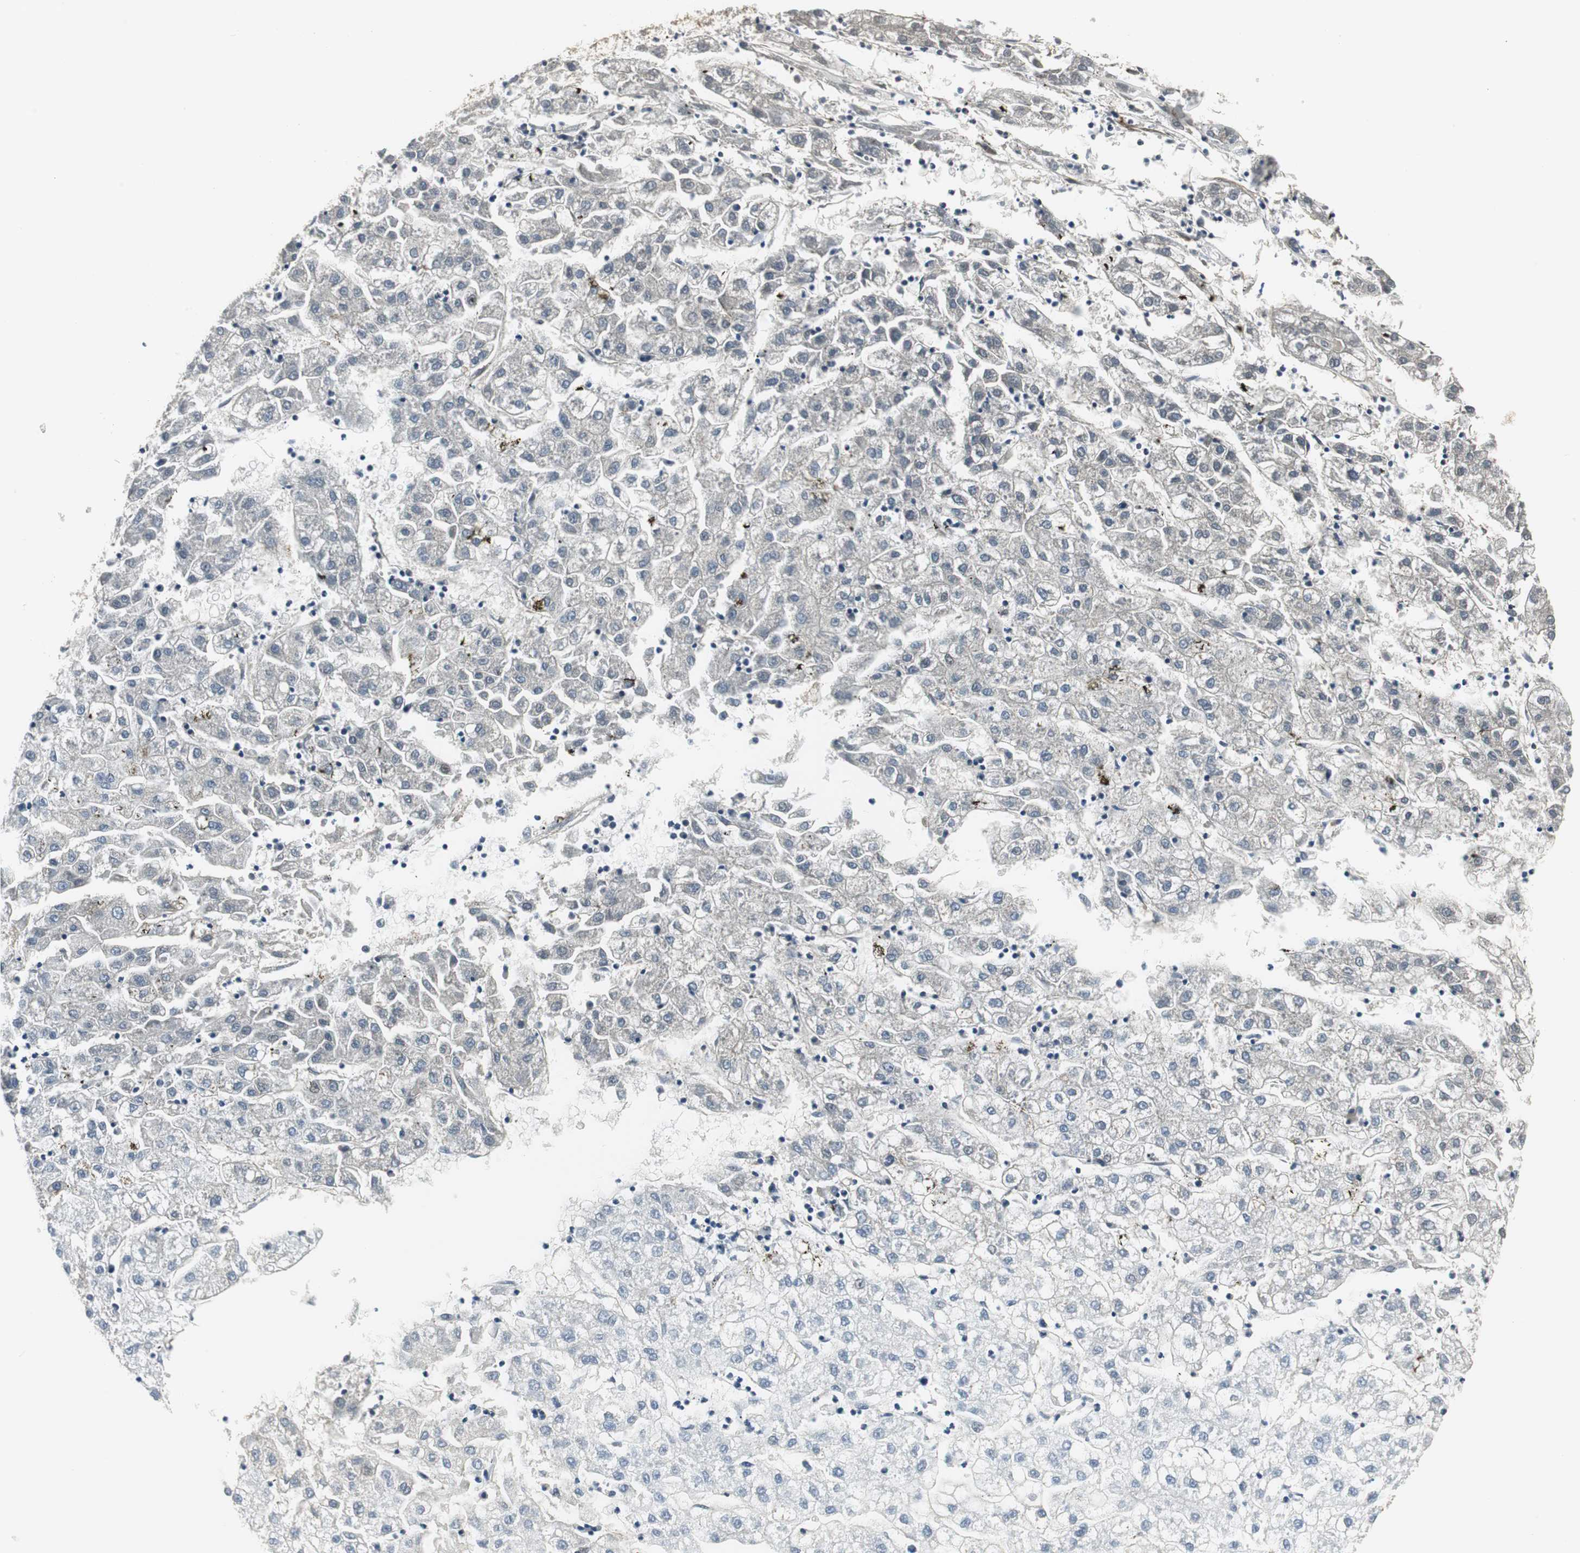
{"staining": {"intensity": "negative", "quantity": "none", "location": "none"}, "tissue": "liver cancer", "cell_type": "Tumor cells", "image_type": "cancer", "snomed": [{"axis": "morphology", "description": "Carcinoma, Hepatocellular, NOS"}, {"axis": "topography", "description": "Liver"}], "caption": "A photomicrograph of human liver cancer is negative for staining in tumor cells.", "gene": "SCYL3", "patient": {"sex": "male", "age": 72}}